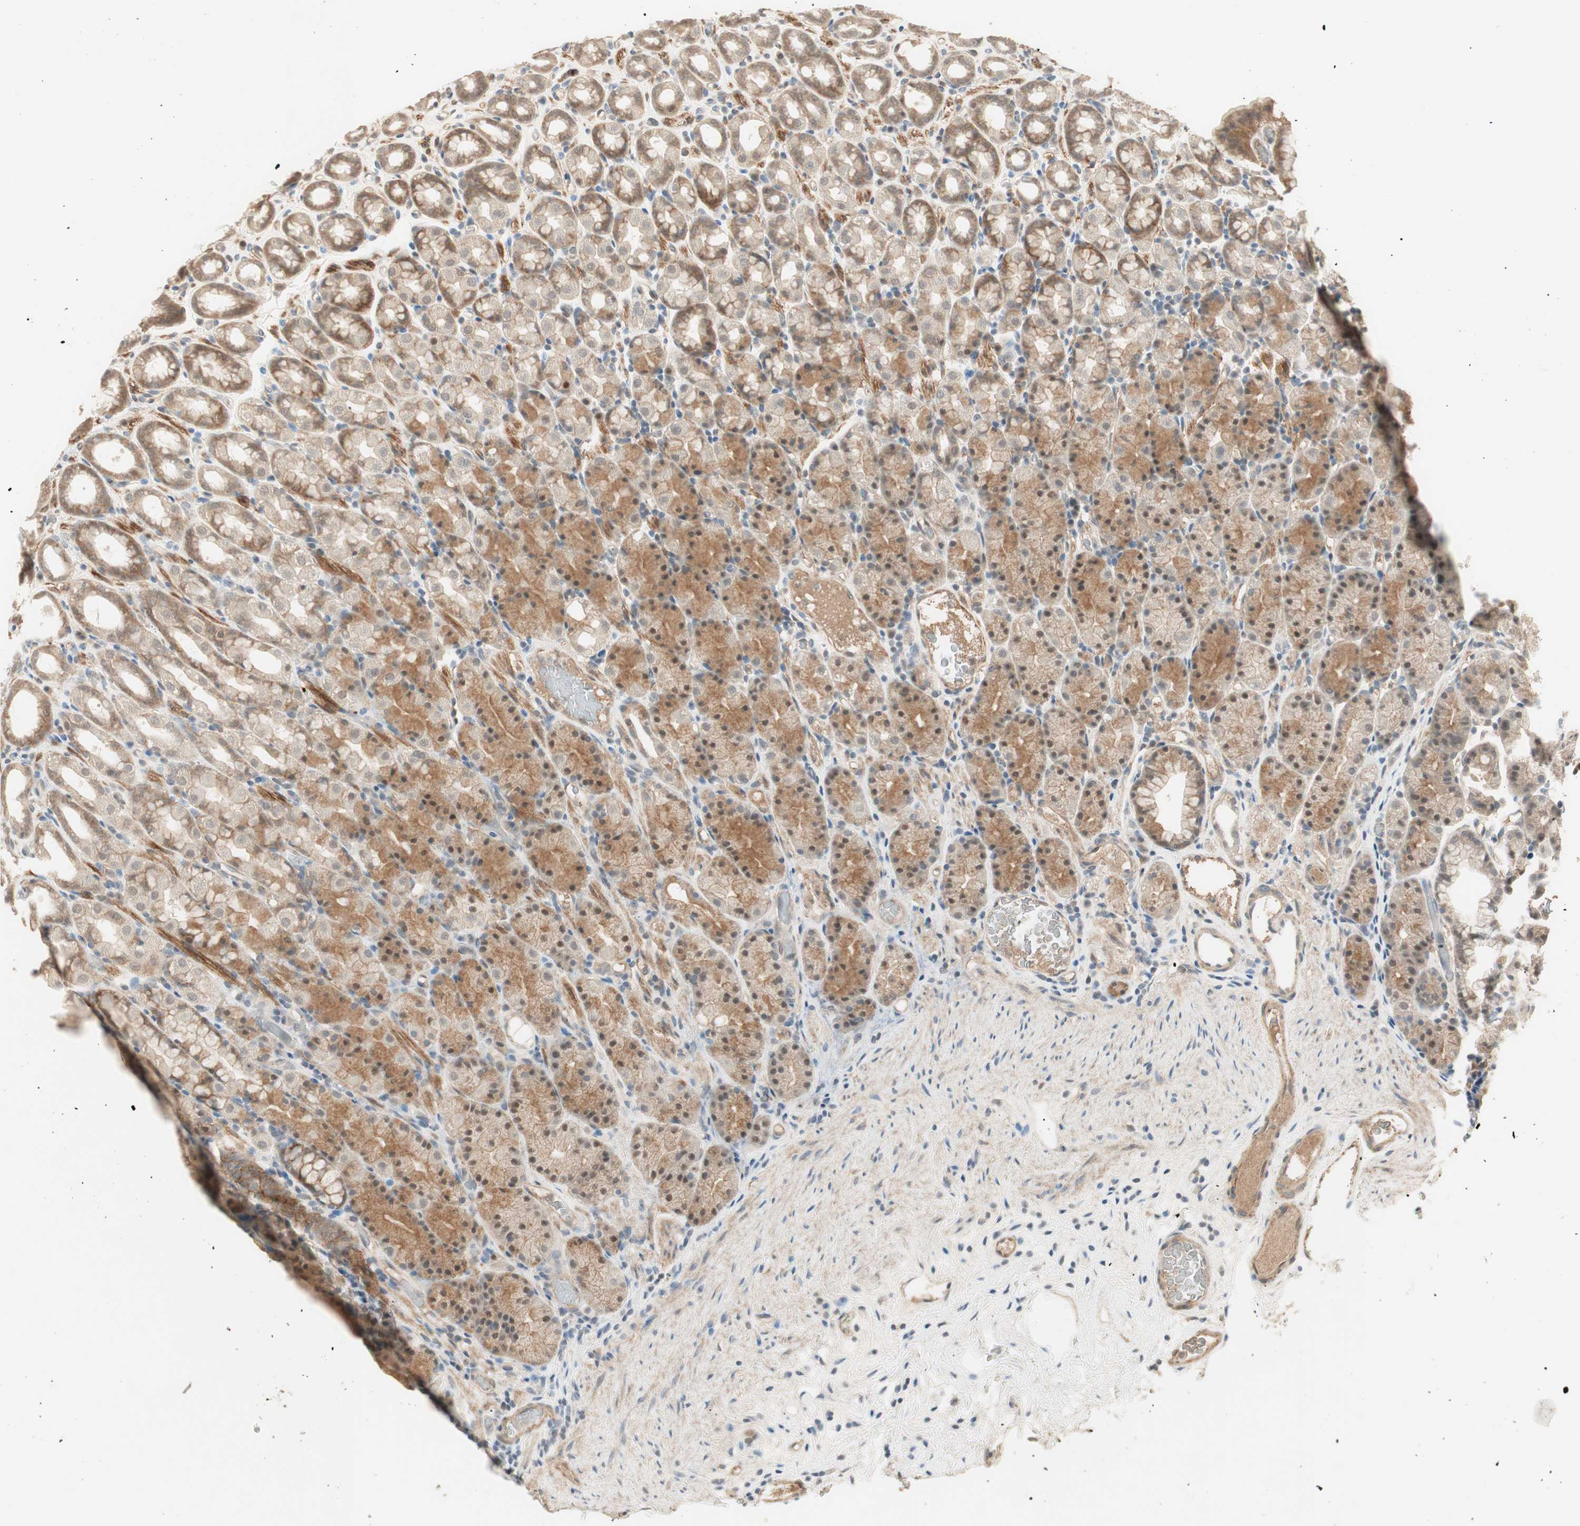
{"staining": {"intensity": "strong", "quantity": "25%-75%", "location": "cytoplasmic/membranous,nuclear"}, "tissue": "stomach", "cell_type": "Glandular cells", "image_type": "normal", "snomed": [{"axis": "morphology", "description": "Normal tissue, NOS"}, {"axis": "topography", "description": "Stomach, upper"}], "caption": "The photomicrograph shows staining of unremarkable stomach, revealing strong cytoplasmic/membranous,nuclear protein positivity (brown color) within glandular cells. (DAB (3,3'-diaminobenzidine) = brown stain, brightfield microscopy at high magnification).", "gene": "RNGTT", "patient": {"sex": "male", "age": 68}}